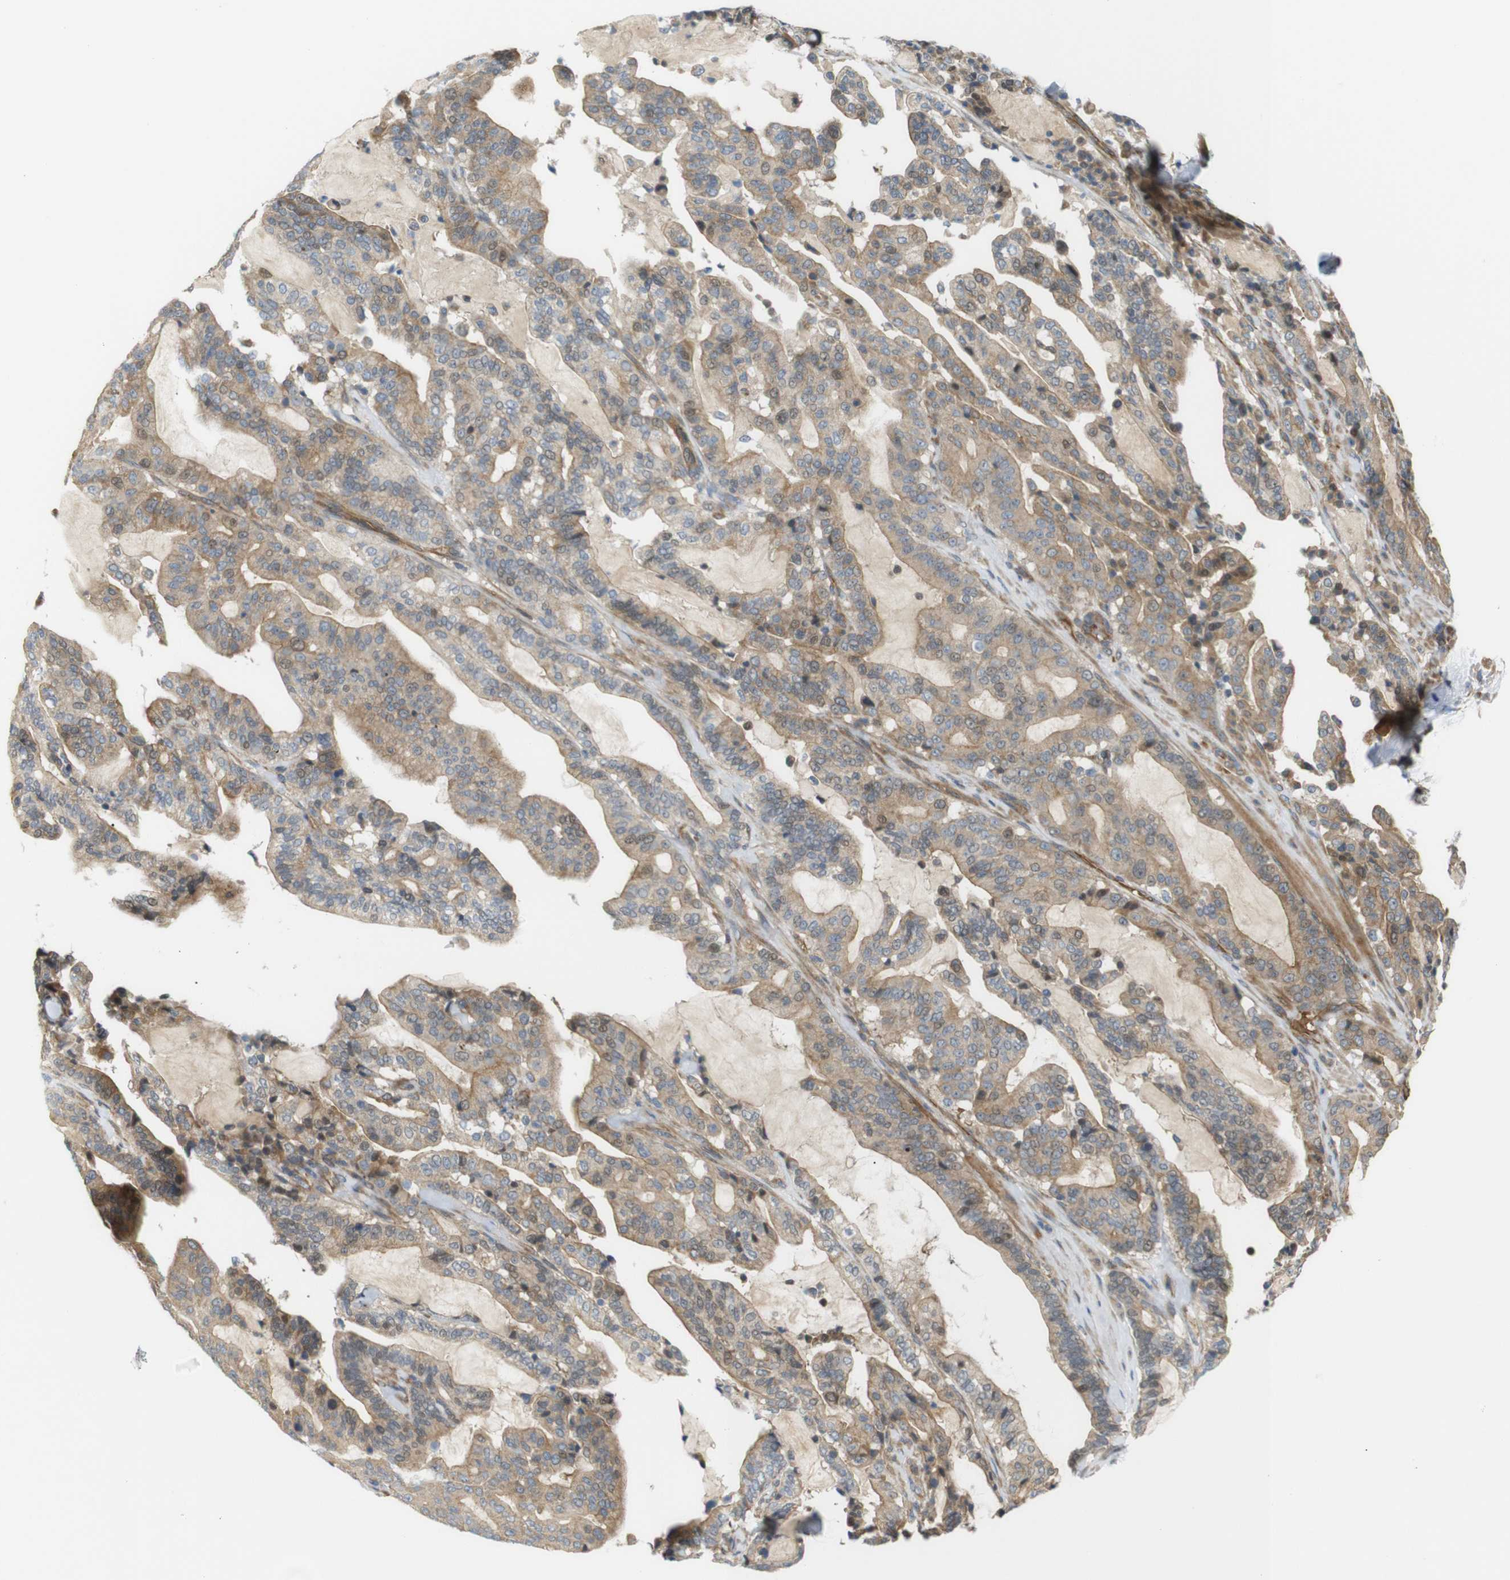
{"staining": {"intensity": "moderate", "quantity": ">75%", "location": "cytoplasmic/membranous"}, "tissue": "pancreatic cancer", "cell_type": "Tumor cells", "image_type": "cancer", "snomed": [{"axis": "morphology", "description": "Adenocarcinoma, NOS"}, {"axis": "topography", "description": "Pancreas"}], "caption": "Immunohistochemical staining of pancreatic adenocarcinoma shows medium levels of moderate cytoplasmic/membranous expression in approximately >75% of tumor cells.", "gene": "RPTOR", "patient": {"sex": "male", "age": 63}}